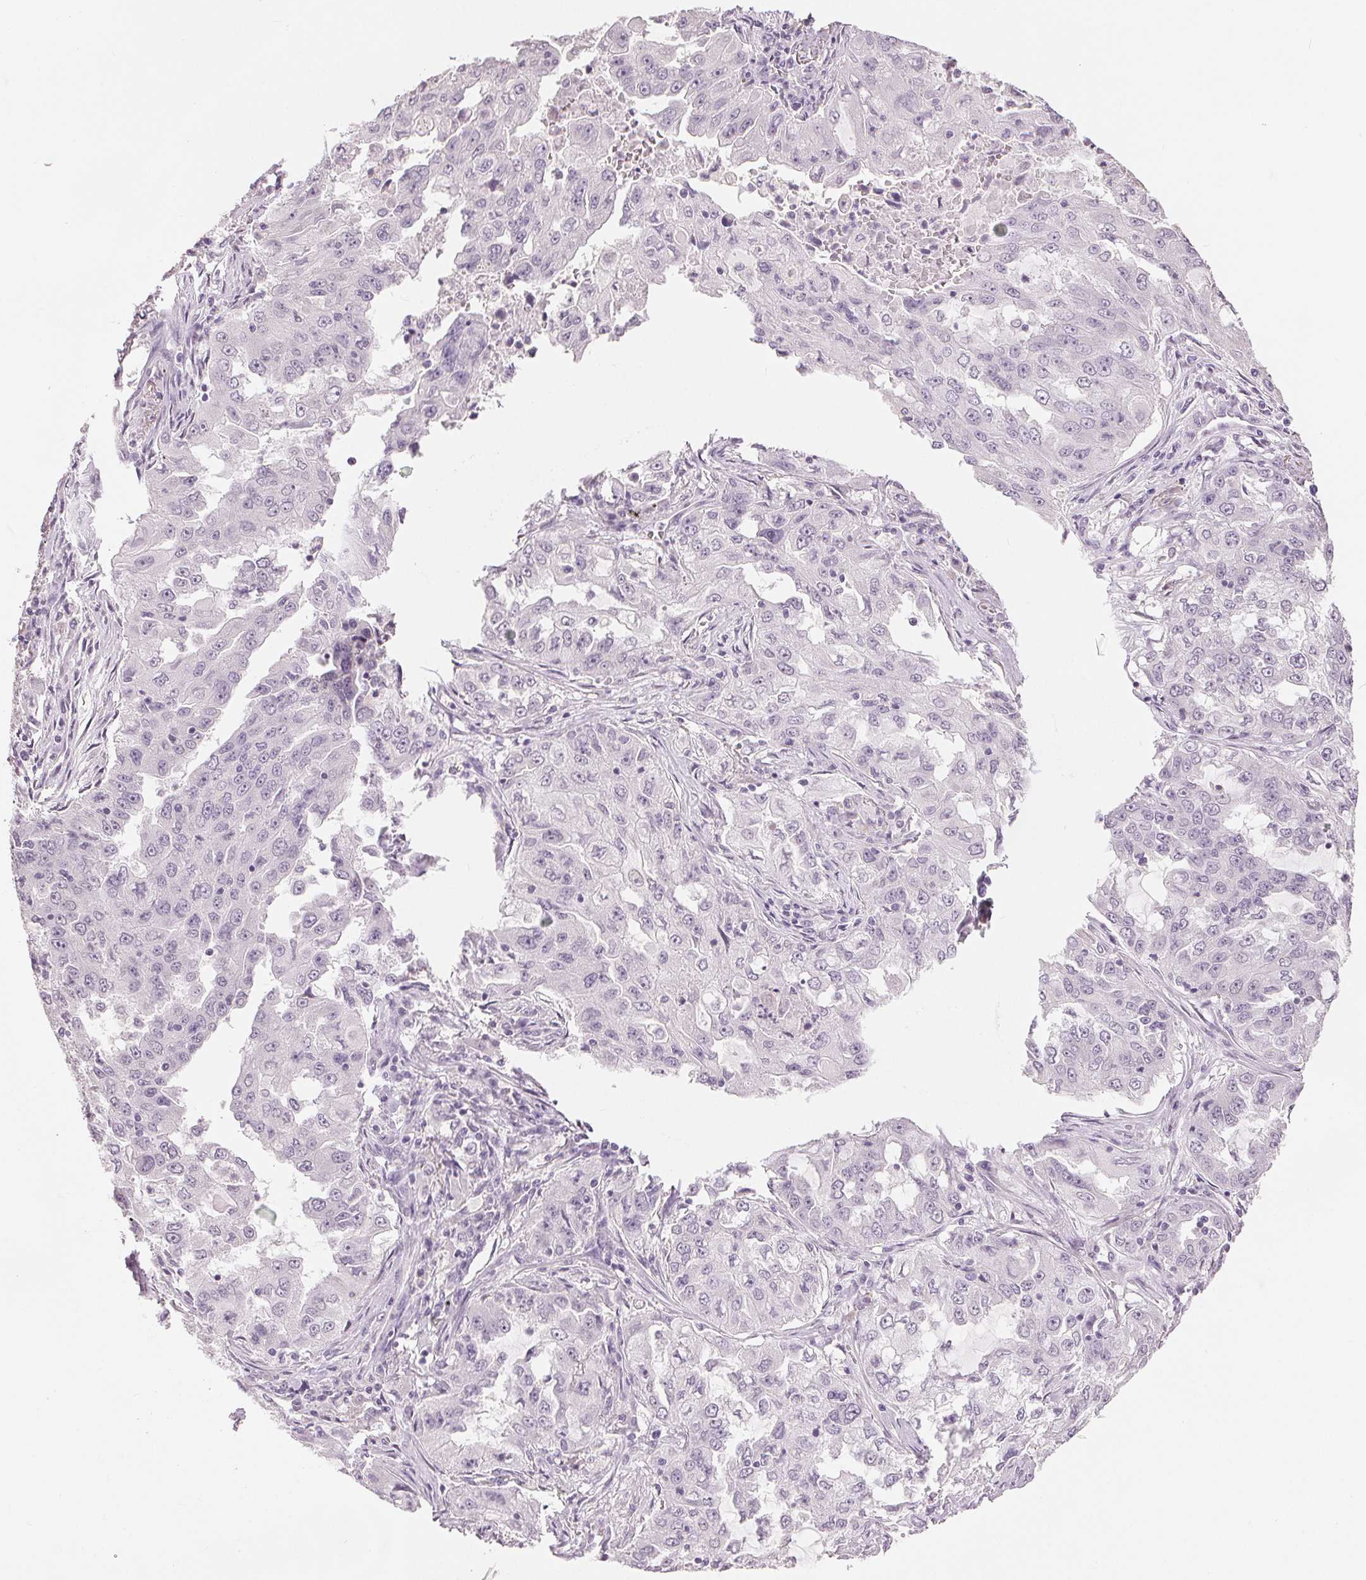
{"staining": {"intensity": "negative", "quantity": "none", "location": "none"}, "tissue": "lung cancer", "cell_type": "Tumor cells", "image_type": "cancer", "snomed": [{"axis": "morphology", "description": "Adenocarcinoma, NOS"}, {"axis": "topography", "description": "Lung"}], "caption": "The micrograph exhibits no significant positivity in tumor cells of lung cancer.", "gene": "SLC27A5", "patient": {"sex": "female", "age": 61}}